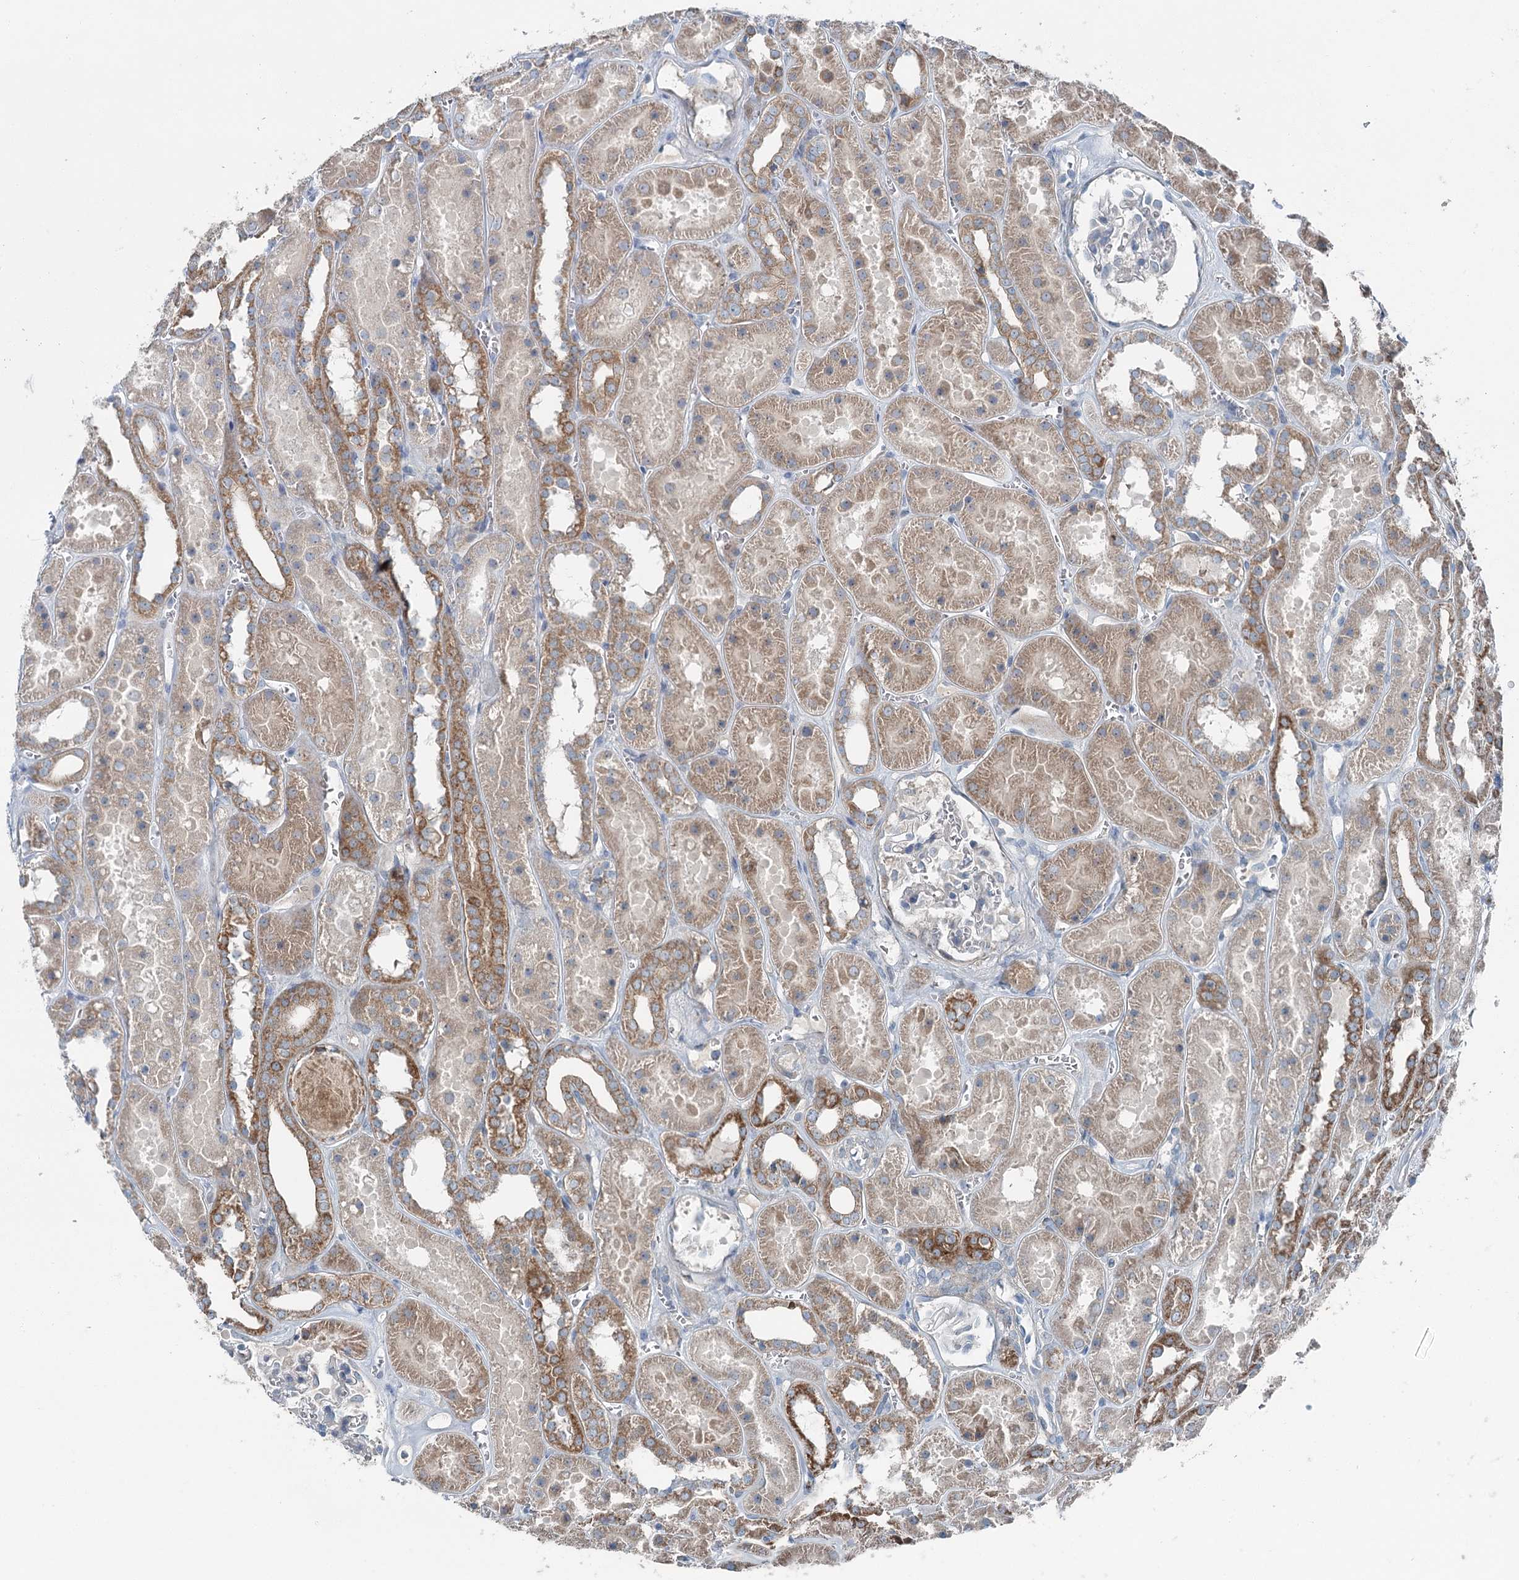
{"staining": {"intensity": "negative", "quantity": "none", "location": "none"}, "tissue": "kidney", "cell_type": "Cells in glomeruli", "image_type": "normal", "snomed": [{"axis": "morphology", "description": "Normal tissue, NOS"}, {"axis": "topography", "description": "Kidney"}], "caption": "An immunohistochemistry histopathology image of benign kidney is shown. There is no staining in cells in glomeruli of kidney. The staining is performed using DAB brown chromogen with nuclei counter-stained in using hematoxylin.", "gene": "CHCHD5", "patient": {"sex": "female", "age": 41}}